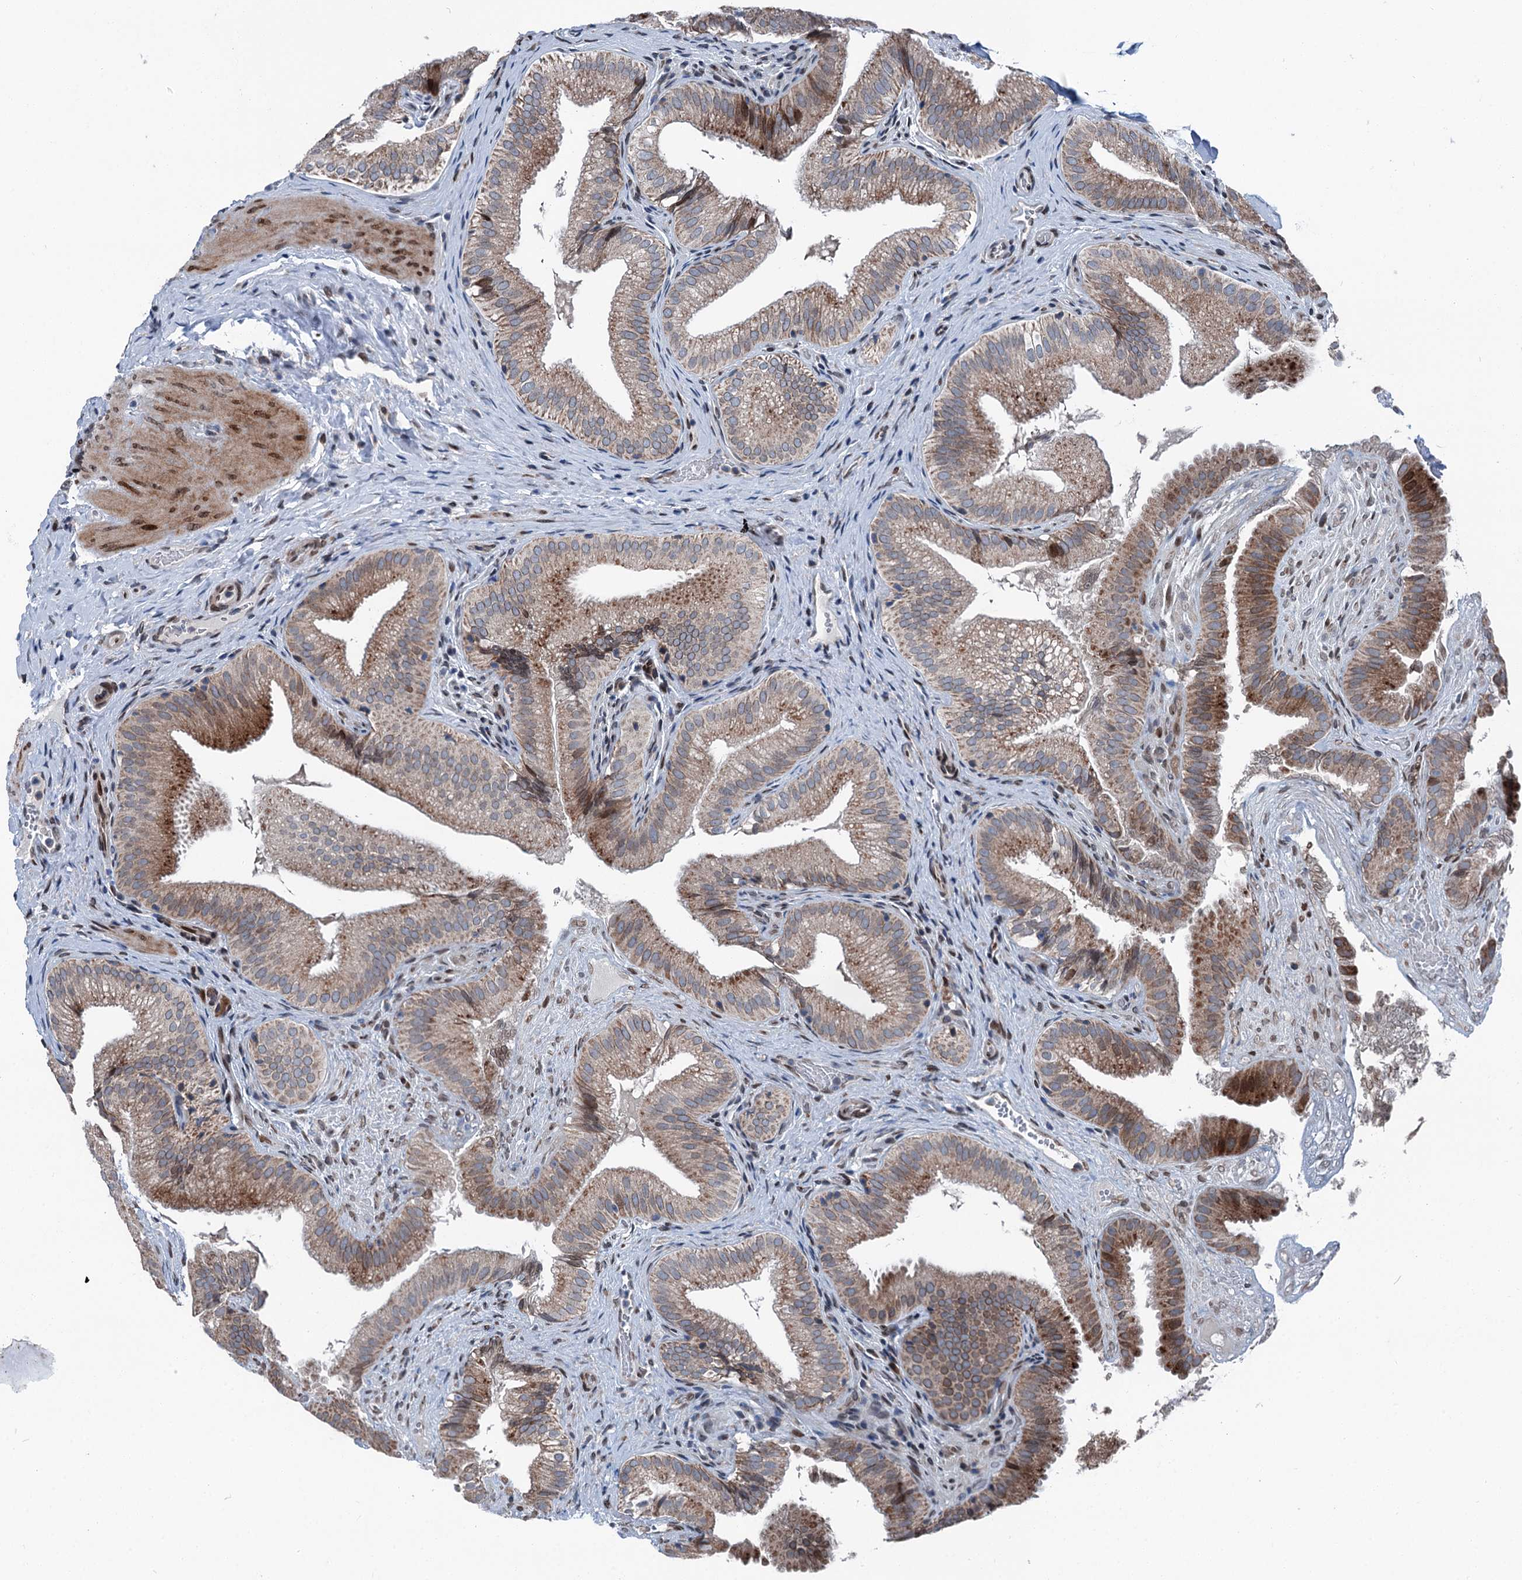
{"staining": {"intensity": "moderate", "quantity": "25%-75%", "location": "cytoplasmic/membranous"}, "tissue": "gallbladder", "cell_type": "Glandular cells", "image_type": "normal", "snomed": [{"axis": "morphology", "description": "Normal tissue, NOS"}, {"axis": "topography", "description": "Gallbladder"}], "caption": "Immunohistochemical staining of benign human gallbladder displays moderate cytoplasmic/membranous protein expression in approximately 25%-75% of glandular cells.", "gene": "MRPL14", "patient": {"sex": "female", "age": 30}}